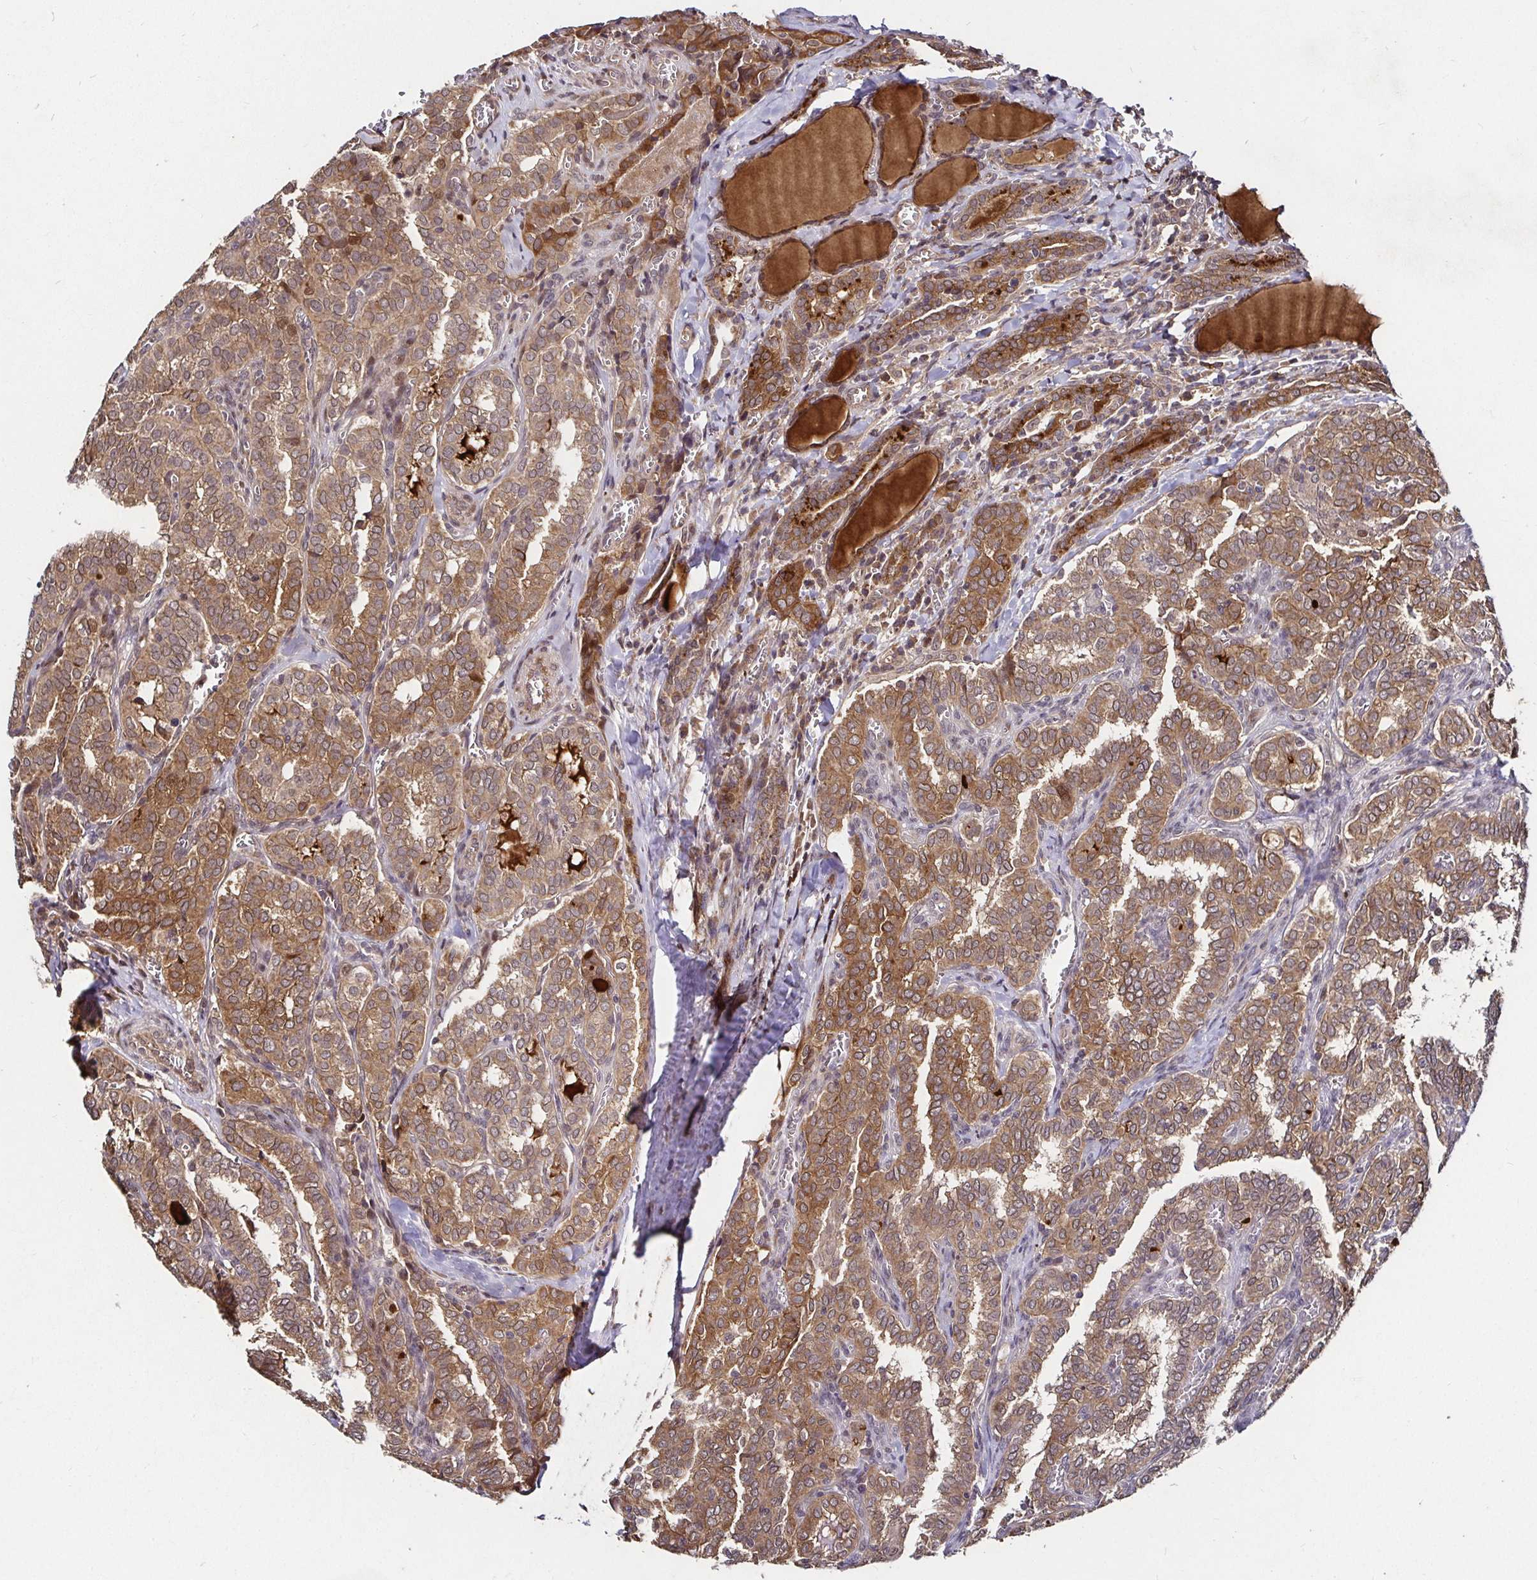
{"staining": {"intensity": "moderate", "quantity": ">75%", "location": "cytoplasmic/membranous"}, "tissue": "thyroid cancer", "cell_type": "Tumor cells", "image_type": "cancer", "snomed": [{"axis": "morphology", "description": "Papillary adenocarcinoma, NOS"}, {"axis": "topography", "description": "Thyroid gland"}], "caption": "Thyroid cancer (papillary adenocarcinoma) stained for a protein shows moderate cytoplasmic/membranous positivity in tumor cells.", "gene": "SMYD3", "patient": {"sex": "female", "age": 30}}